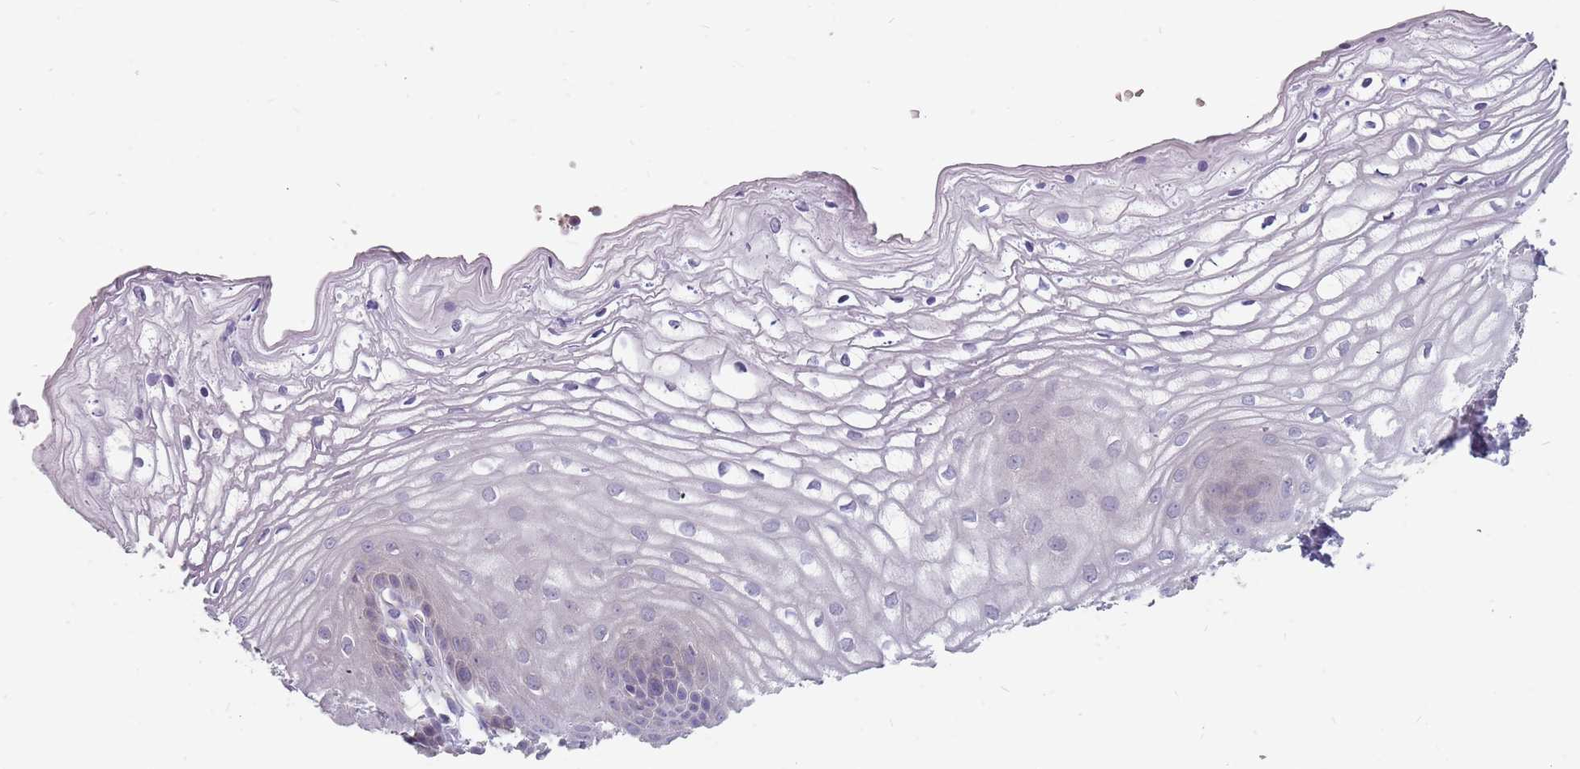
{"staining": {"intensity": "negative", "quantity": "none", "location": "none"}, "tissue": "vagina", "cell_type": "Squamous epithelial cells", "image_type": "normal", "snomed": [{"axis": "morphology", "description": "Normal tissue, NOS"}, {"axis": "topography", "description": "Vagina"}, {"axis": "topography", "description": "Cervix"}], "caption": "This image is of benign vagina stained with immunohistochemistry (IHC) to label a protein in brown with the nuclei are counter-stained blue. There is no expression in squamous epithelial cells.", "gene": "CMTR2", "patient": {"sex": "female", "age": 40}}